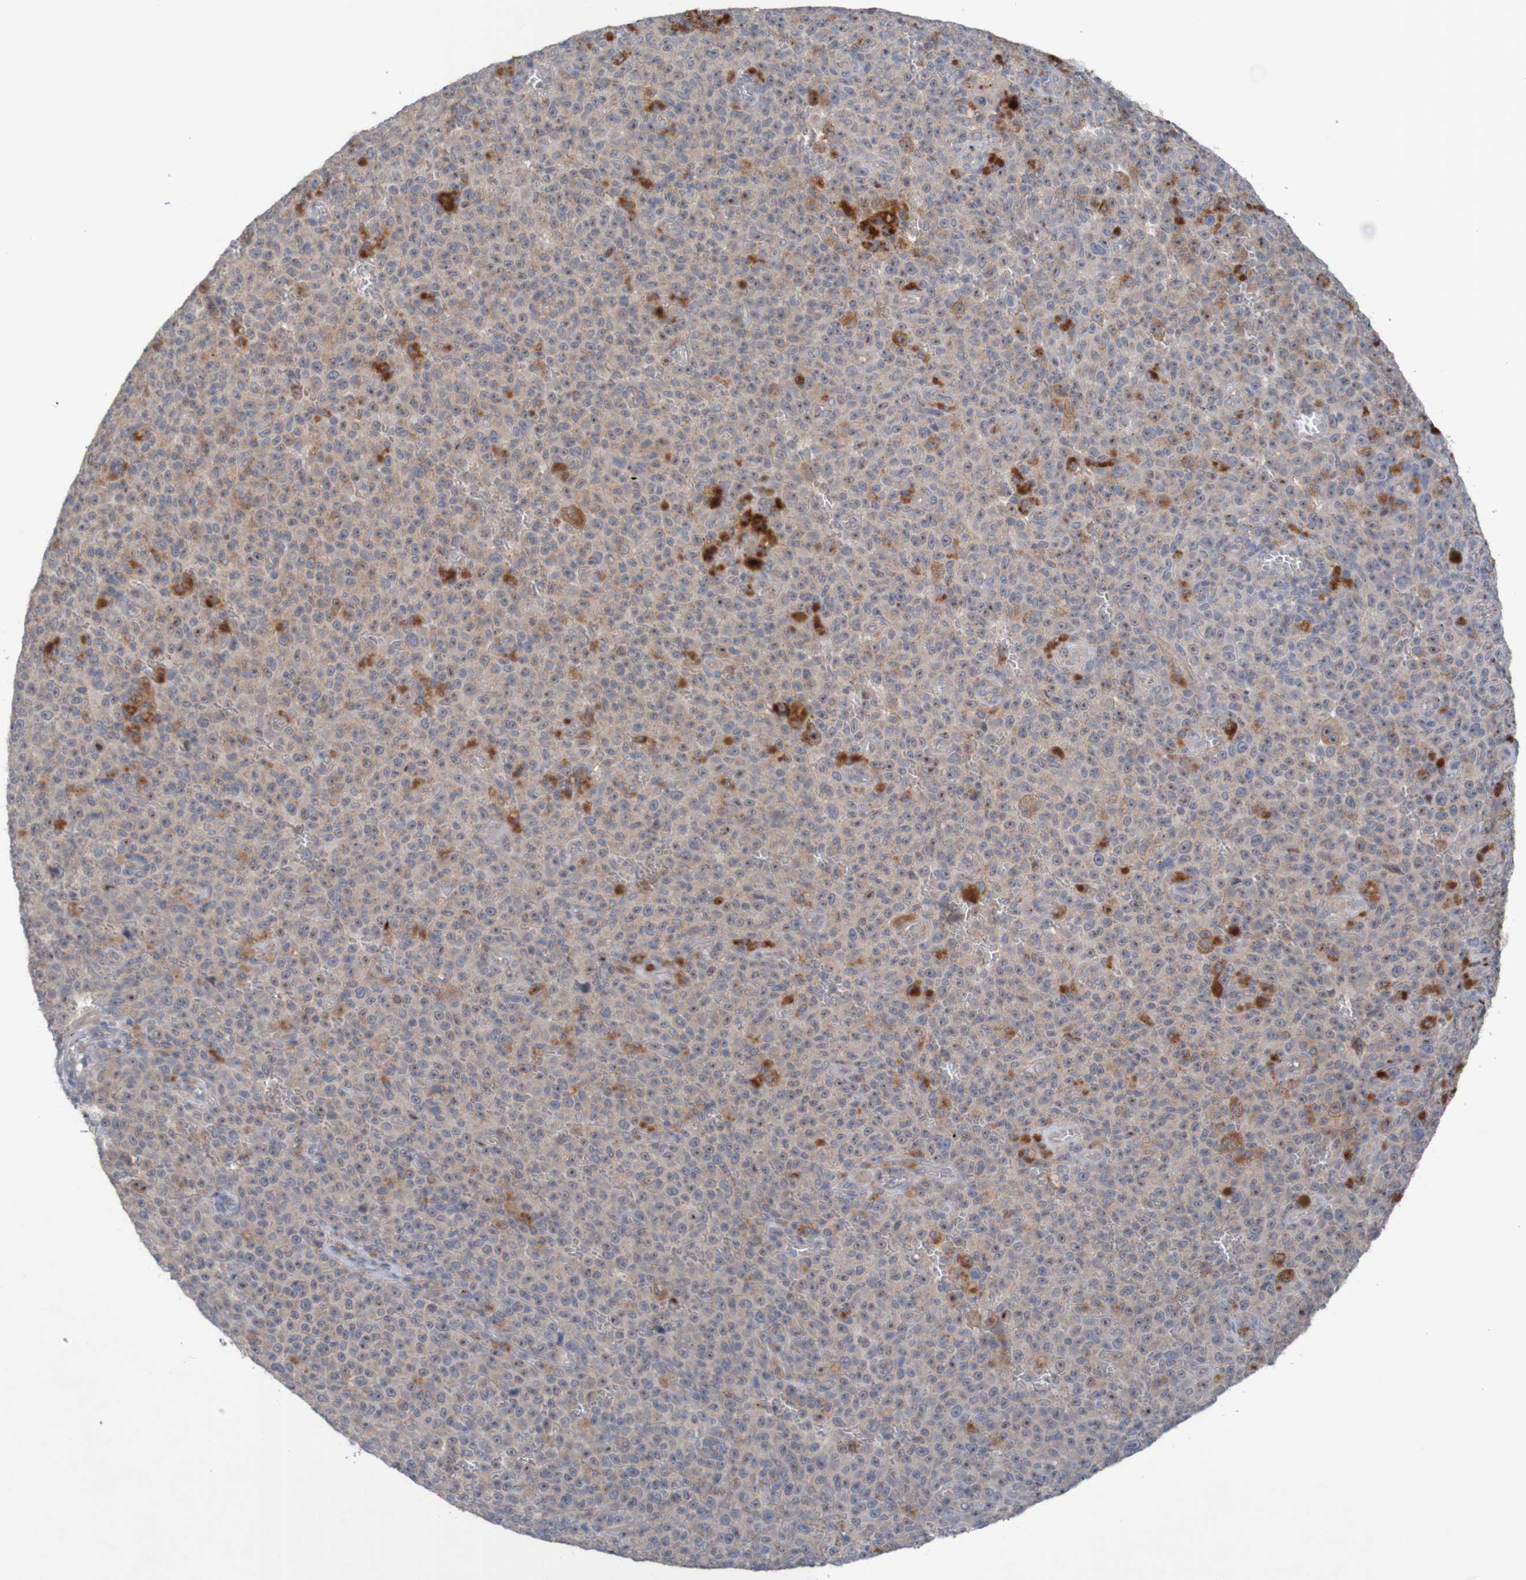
{"staining": {"intensity": "moderate", "quantity": "<25%", "location": "cytoplasmic/membranous"}, "tissue": "melanoma", "cell_type": "Tumor cells", "image_type": "cancer", "snomed": [{"axis": "morphology", "description": "Malignant melanoma, NOS"}, {"axis": "topography", "description": "Skin"}], "caption": "Immunohistochemistry (IHC) of human melanoma demonstrates low levels of moderate cytoplasmic/membranous staining in approximately <25% of tumor cells. Using DAB (3,3'-diaminobenzidine) (brown) and hematoxylin (blue) stains, captured at high magnification using brightfield microscopy.", "gene": "ANGPT4", "patient": {"sex": "female", "age": 82}}